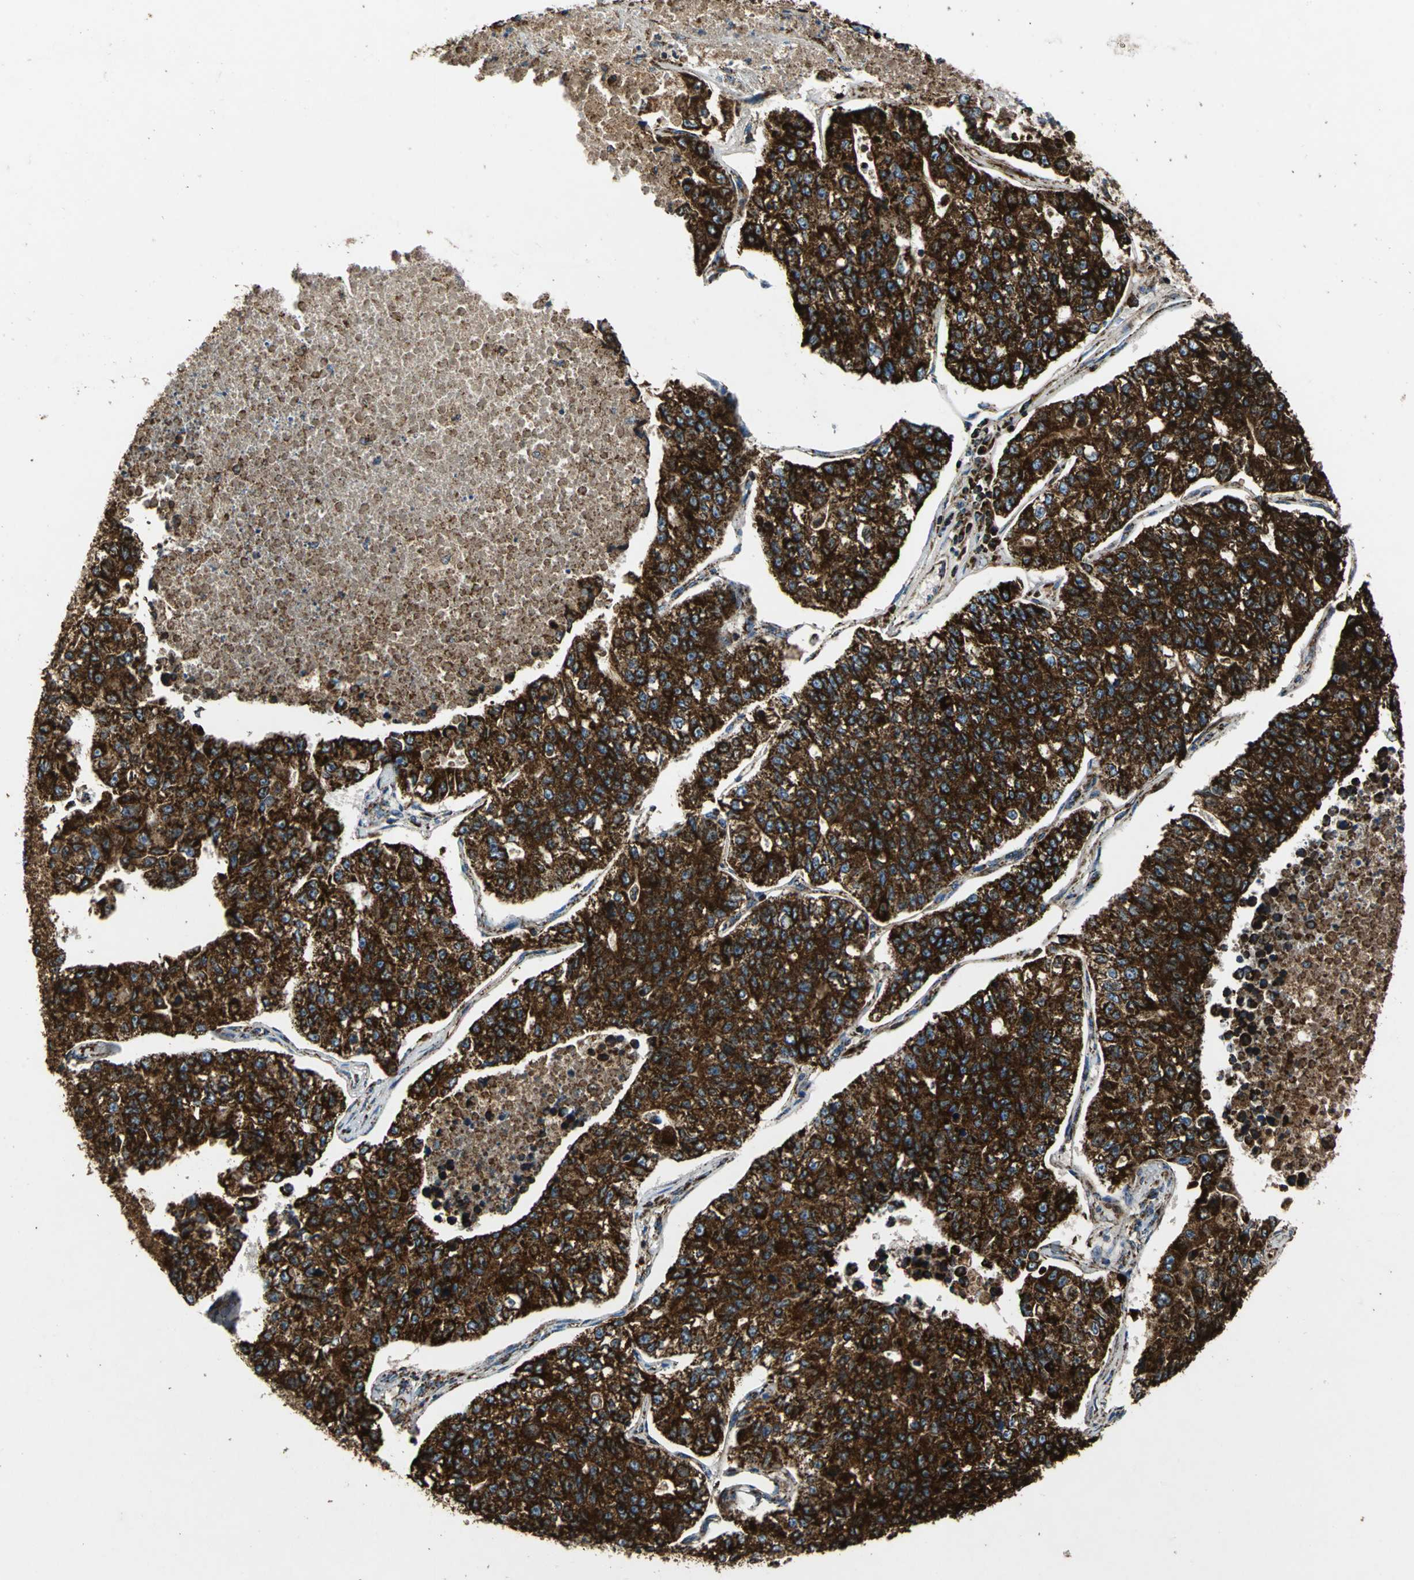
{"staining": {"intensity": "strong", "quantity": ">75%", "location": "cytoplasmic/membranous"}, "tissue": "lung cancer", "cell_type": "Tumor cells", "image_type": "cancer", "snomed": [{"axis": "morphology", "description": "Adenocarcinoma, NOS"}, {"axis": "topography", "description": "Lung"}], "caption": "Protein analysis of lung cancer (adenocarcinoma) tissue displays strong cytoplasmic/membranous positivity in about >75% of tumor cells.", "gene": "ECH1", "patient": {"sex": "male", "age": 49}}